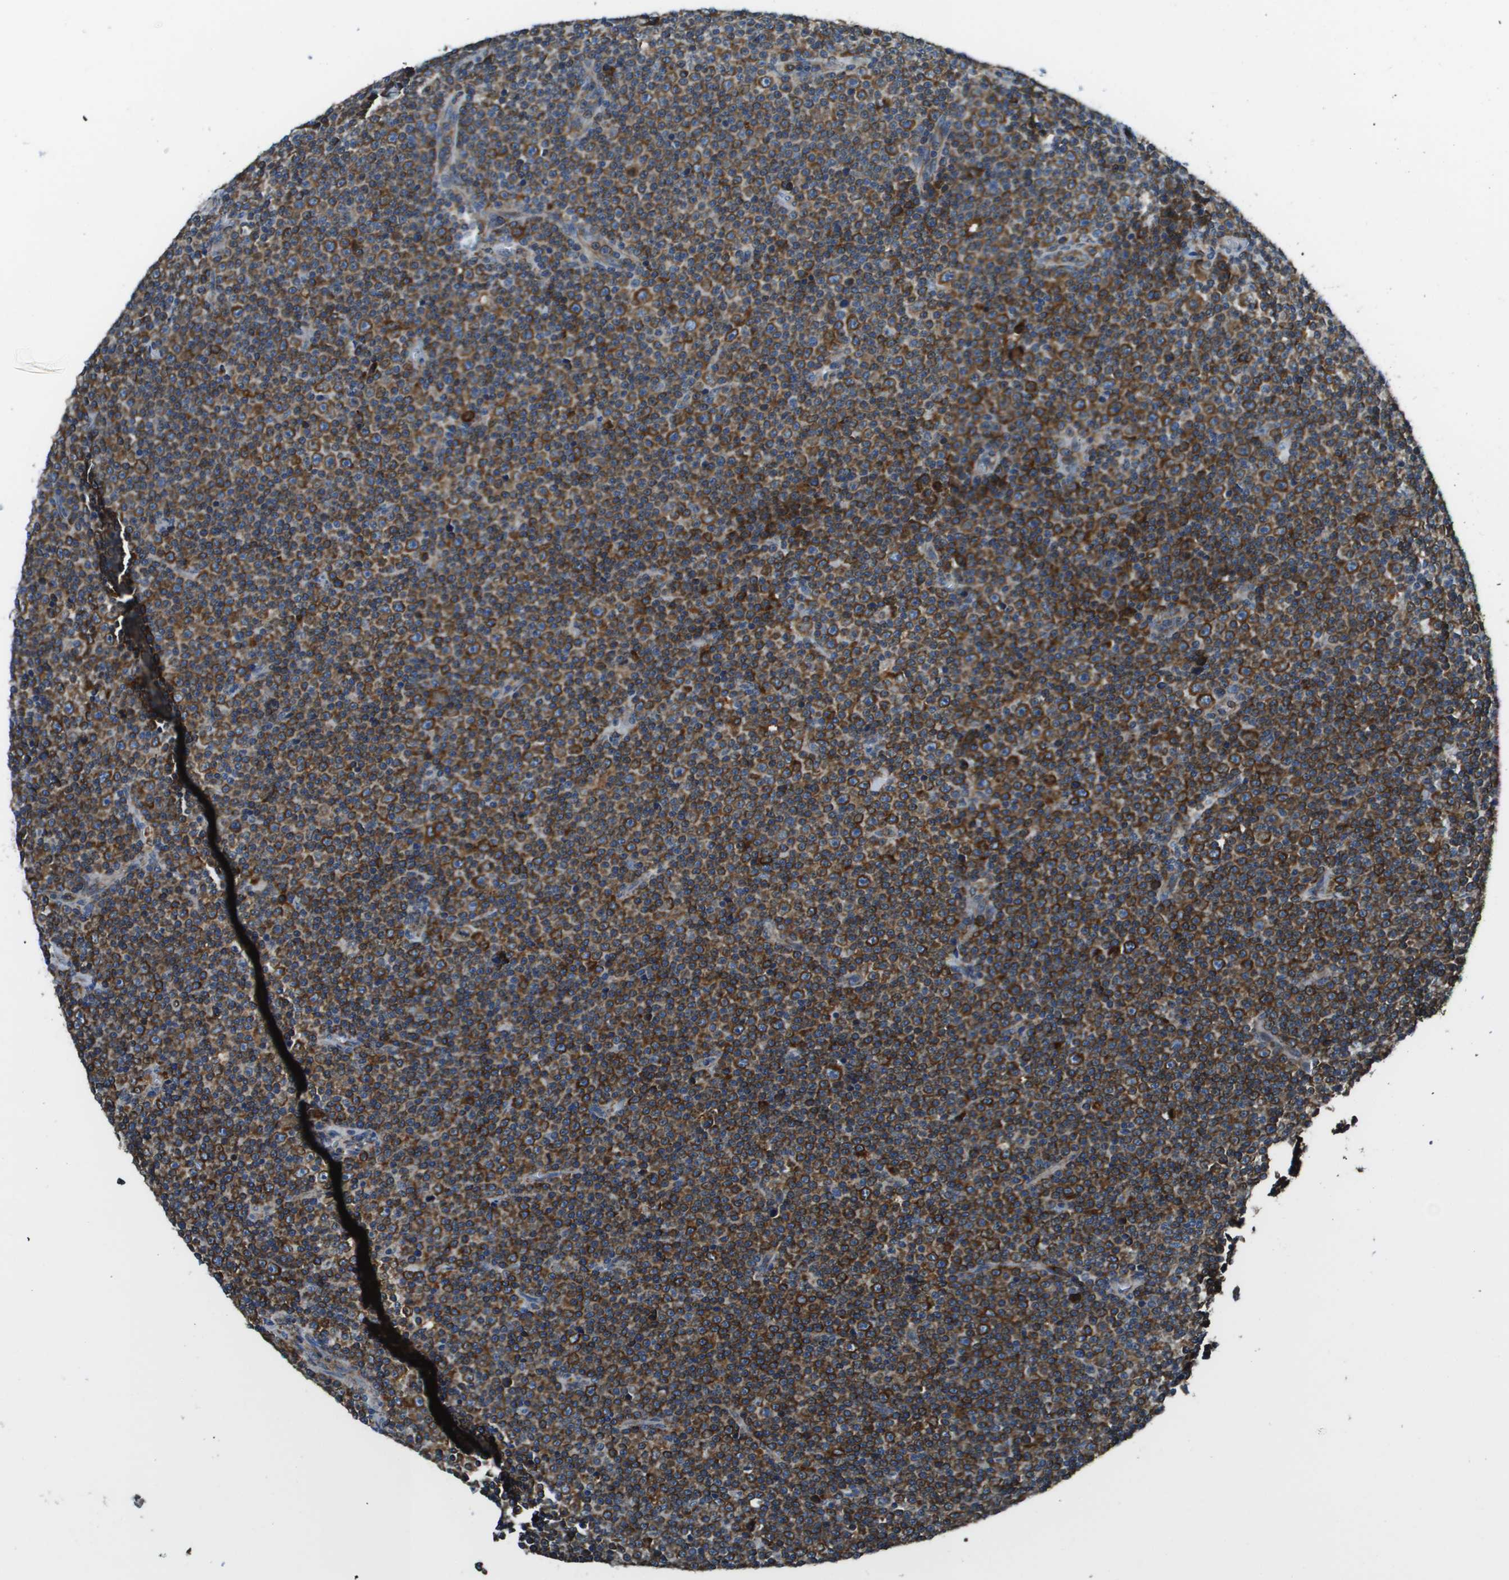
{"staining": {"intensity": "strong", "quantity": "25%-75%", "location": "cytoplasmic/membranous"}, "tissue": "lymphoma", "cell_type": "Tumor cells", "image_type": "cancer", "snomed": [{"axis": "morphology", "description": "Malignant lymphoma, non-Hodgkin's type, Low grade"}, {"axis": "topography", "description": "Lymph node"}], "caption": "Lymphoma was stained to show a protein in brown. There is high levels of strong cytoplasmic/membranous positivity in approximately 25%-75% of tumor cells.", "gene": "CNPY3", "patient": {"sex": "female", "age": 67}}